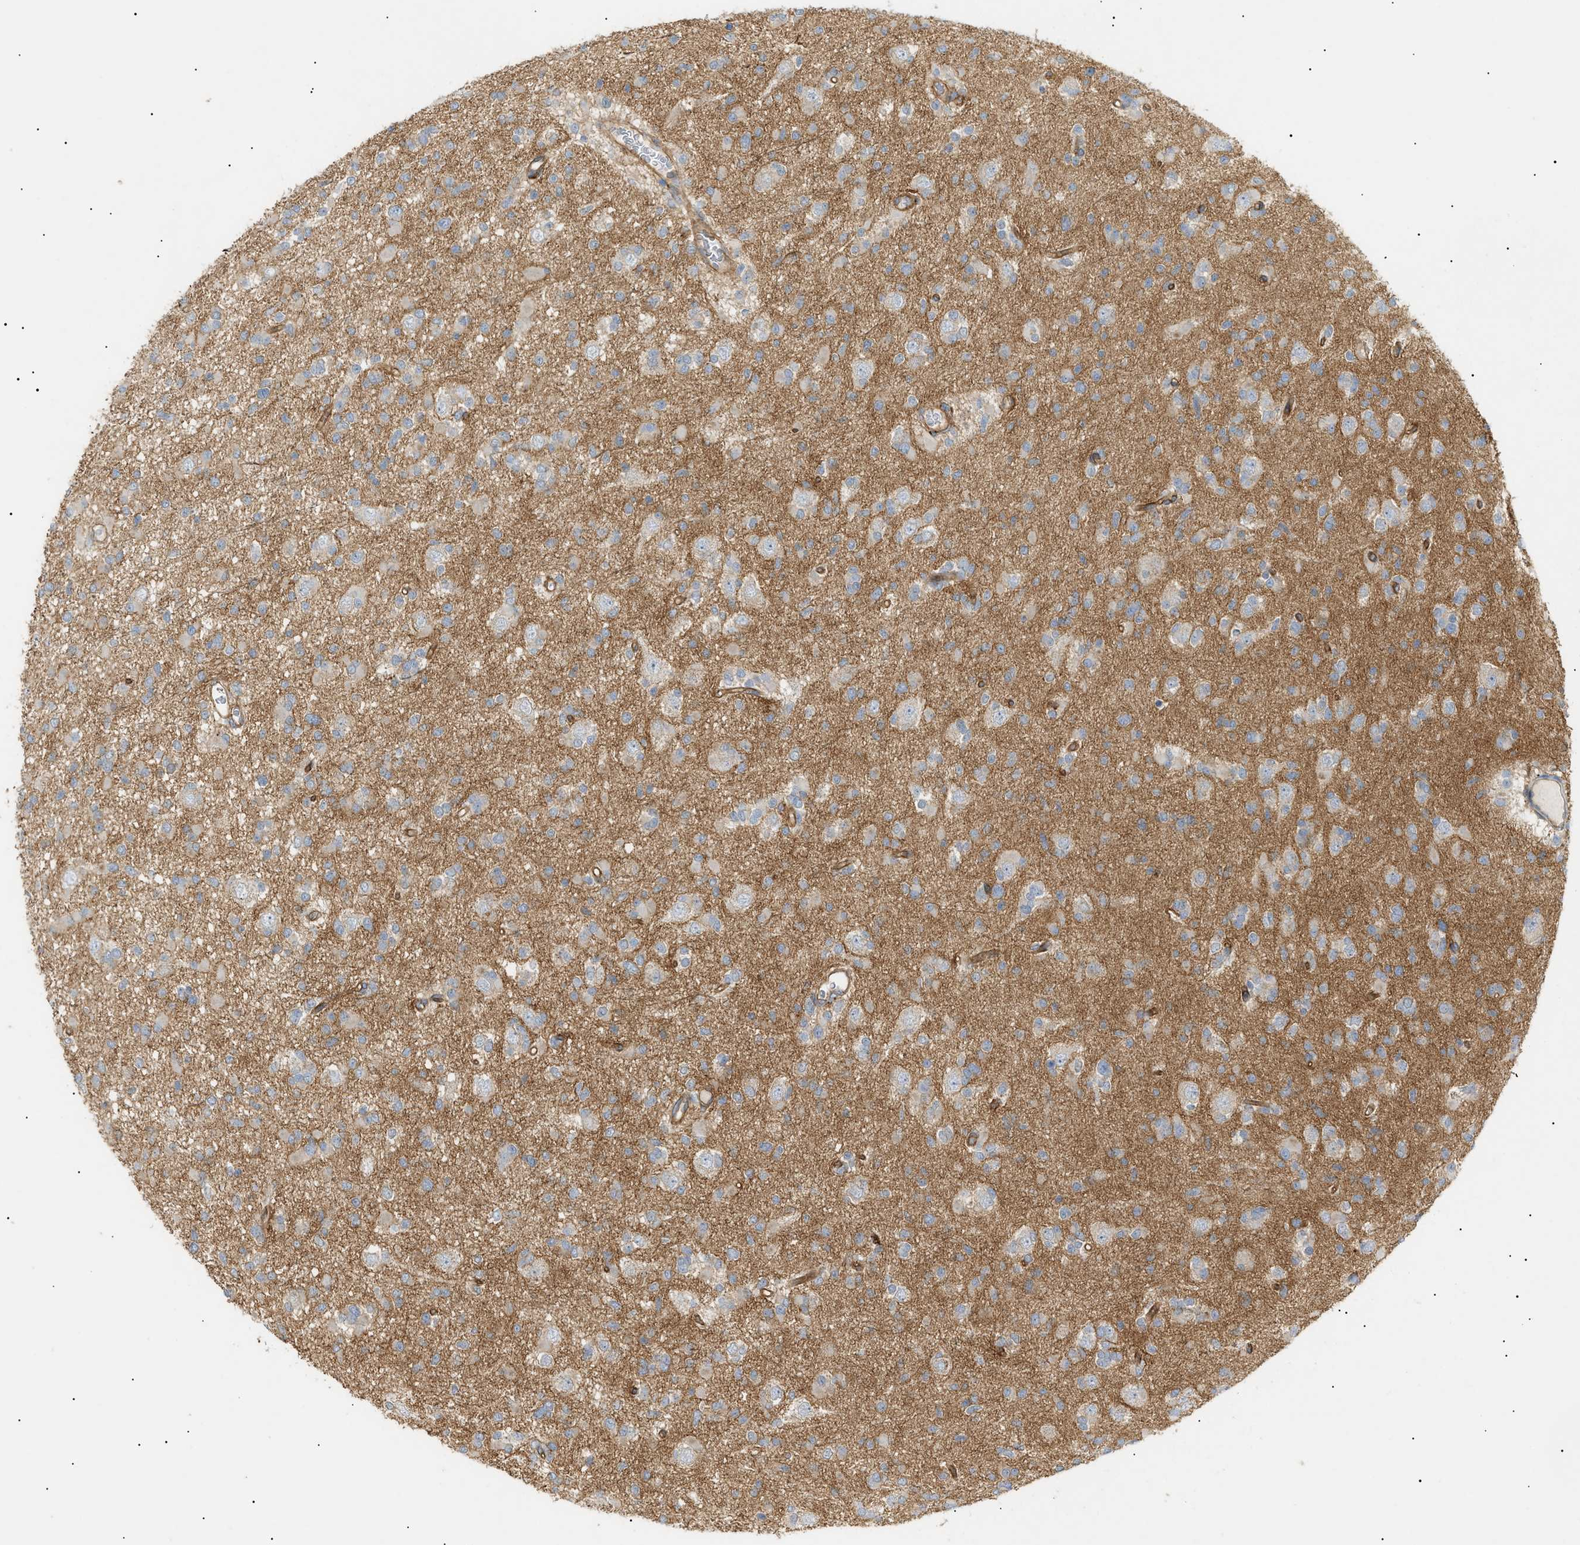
{"staining": {"intensity": "weak", "quantity": "<25%", "location": "cytoplasmic/membranous"}, "tissue": "glioma", "cell_type": "Tumor cells", "image_type": "cancer", "snomed": [{"axis": "morphology", "description": "Glioma, malignant, Low grade"}, {"axis": "topography", "description": "Brain"}], "caption": "Tumor cells show no significant protein staining in low-grade glioma (malignant).", "gene": "ZFHX2", "patient": {"sex": "female", "age": 22}}